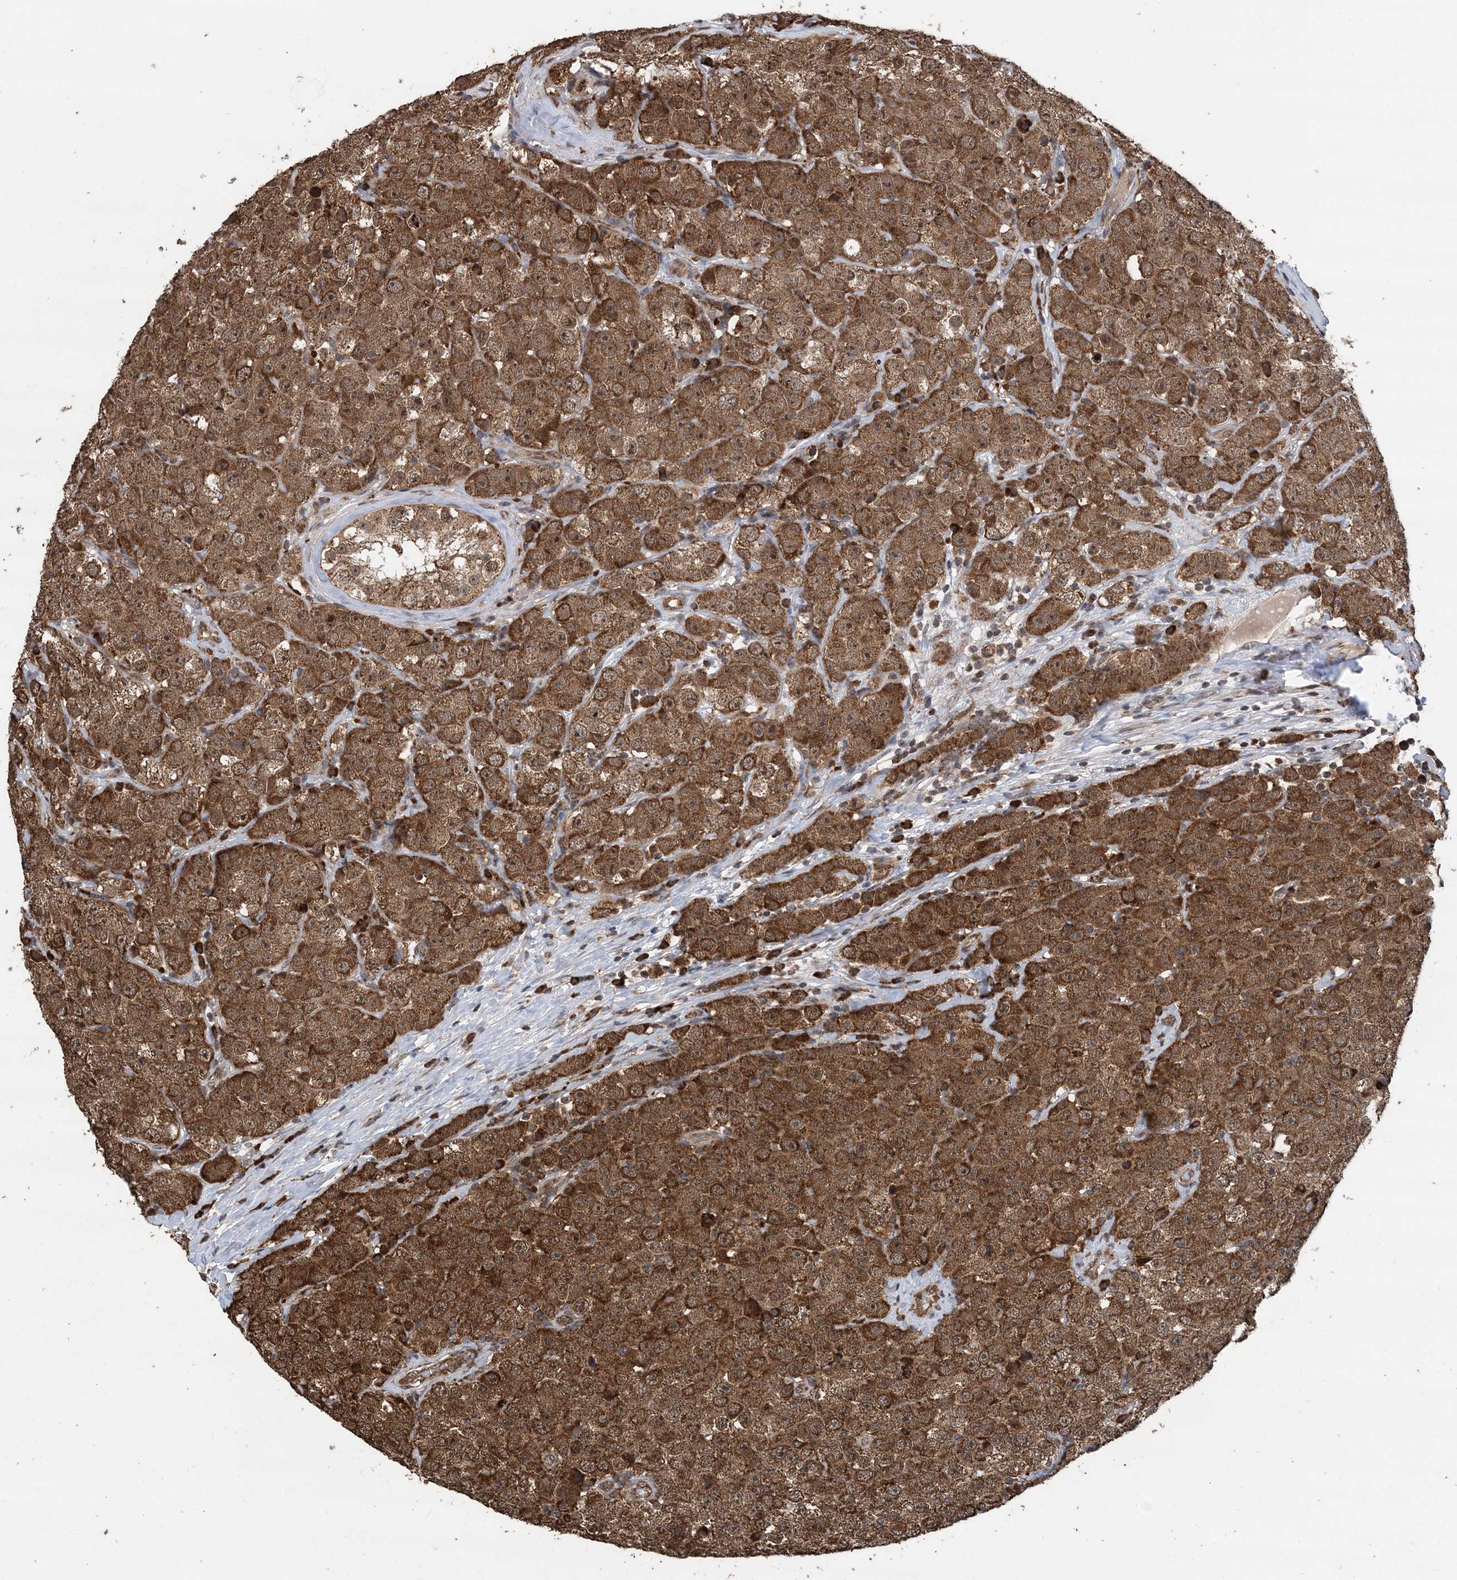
{"staining": {"intensity": "strong", "quantity": ">75%", "location": "cytoplasmic/membranous"}, "tissue": "testis cancer", "cell_type": "Tumor cells", "image_type": "cancer", "snomed": [{"axis": "morphology", "description": "Seminoma, NOS"}, {"axis": "topography", "description": "Testis"}], "caption": "Immunohistochemical staining of human testis cancer exhibits strong cytoplasmic/membranous protein expression in approximately >75% of tumor cells.", "gene": "PCBP1", "patient": {"sex": "male", "age": 28}}